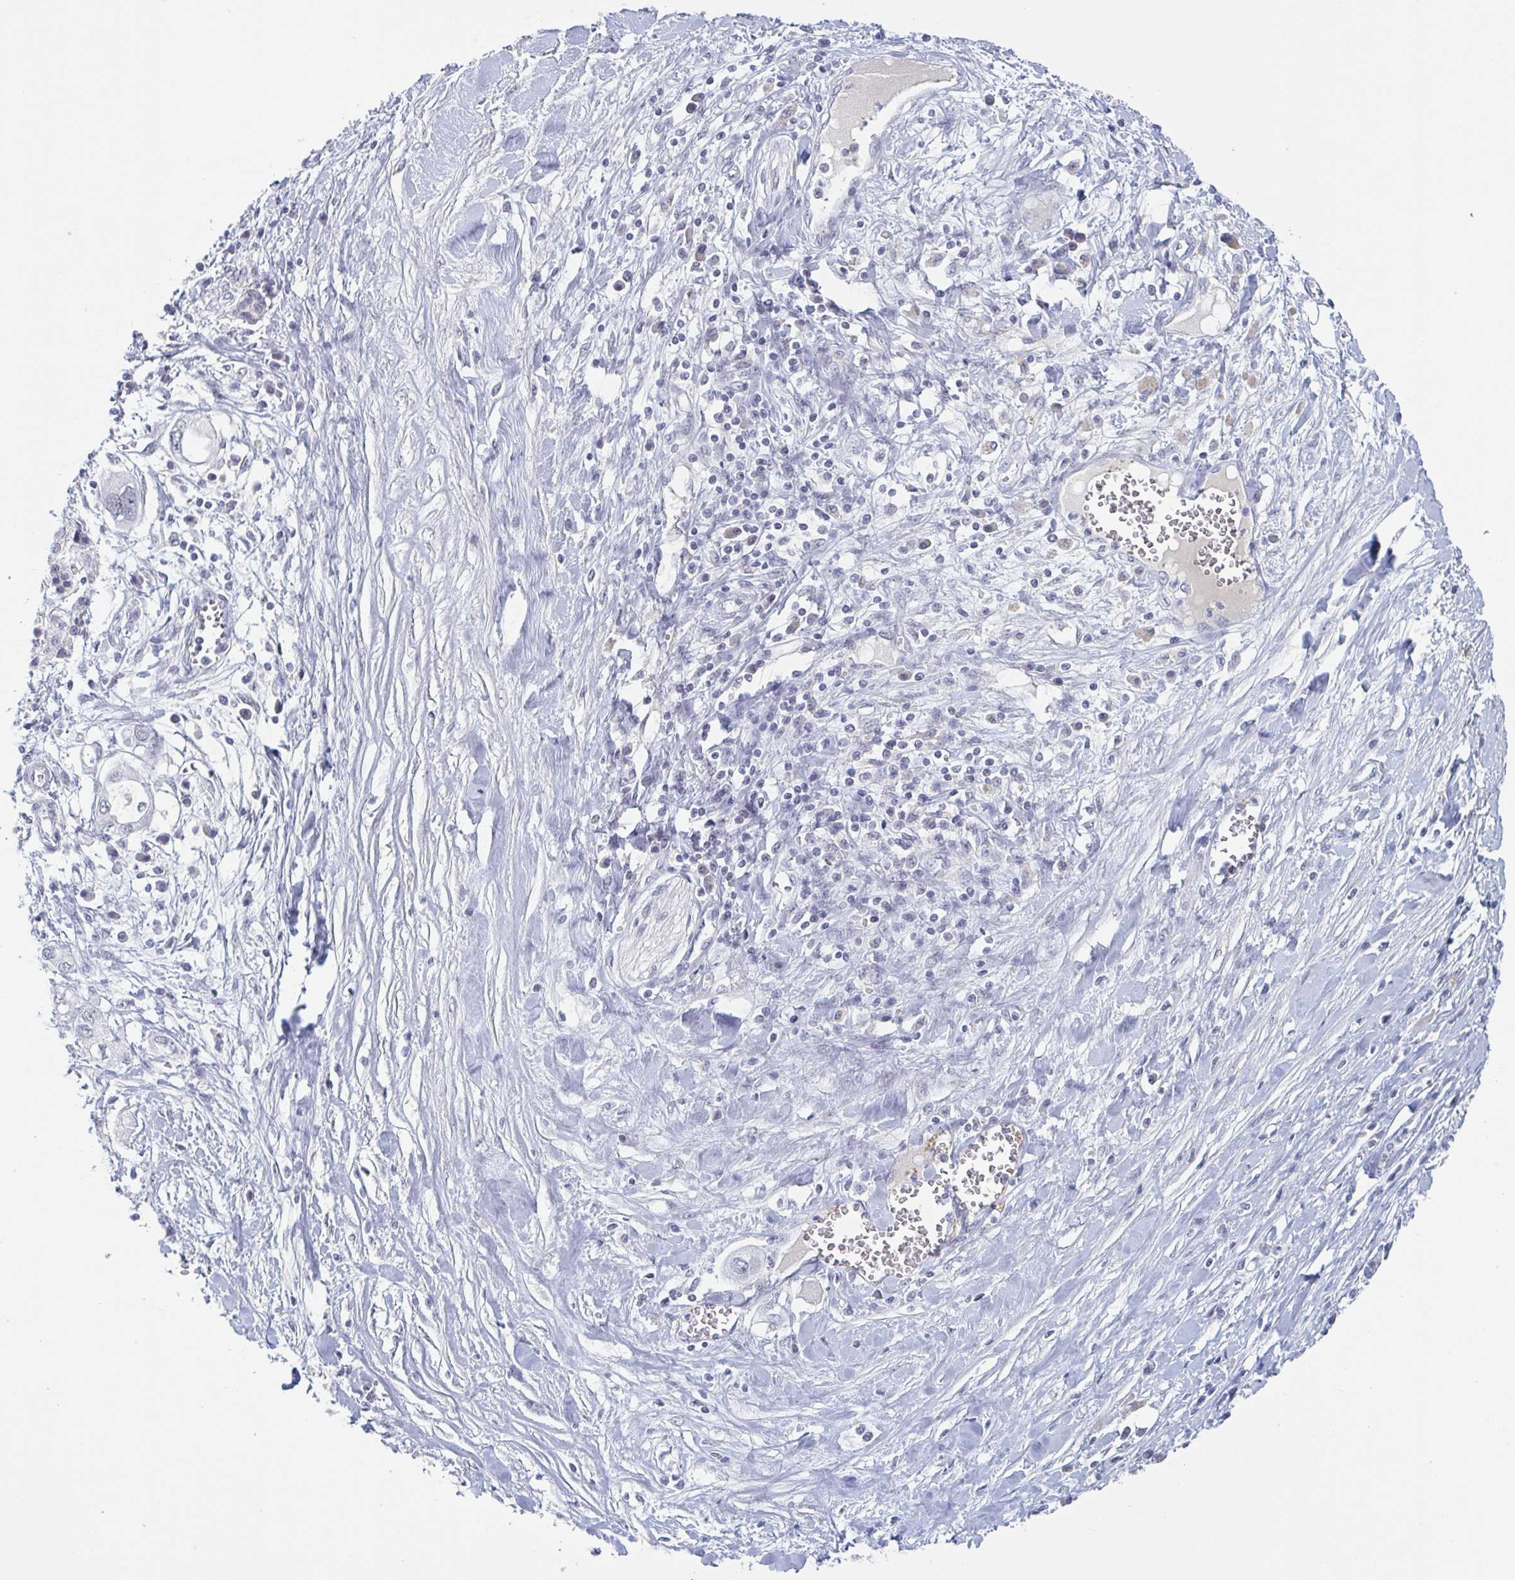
{"staining": {"intensity": "negative", "quantity": "none", "location": "none"}, "tissue": "pancreatic cancer", "cell_type": "Tumor cells", "image_type": "cancer", "snomed": [{"axis": "morphology", "description": "Adenocarcinoma, NOS"}, {"axis": "topography", "description": "Pancreas"}], "caption": "Tumor cells show no significant protein expression in pancreatic cancer.", "gene": "KDM4D", "patient": {"sex": "female", "age": 56}}